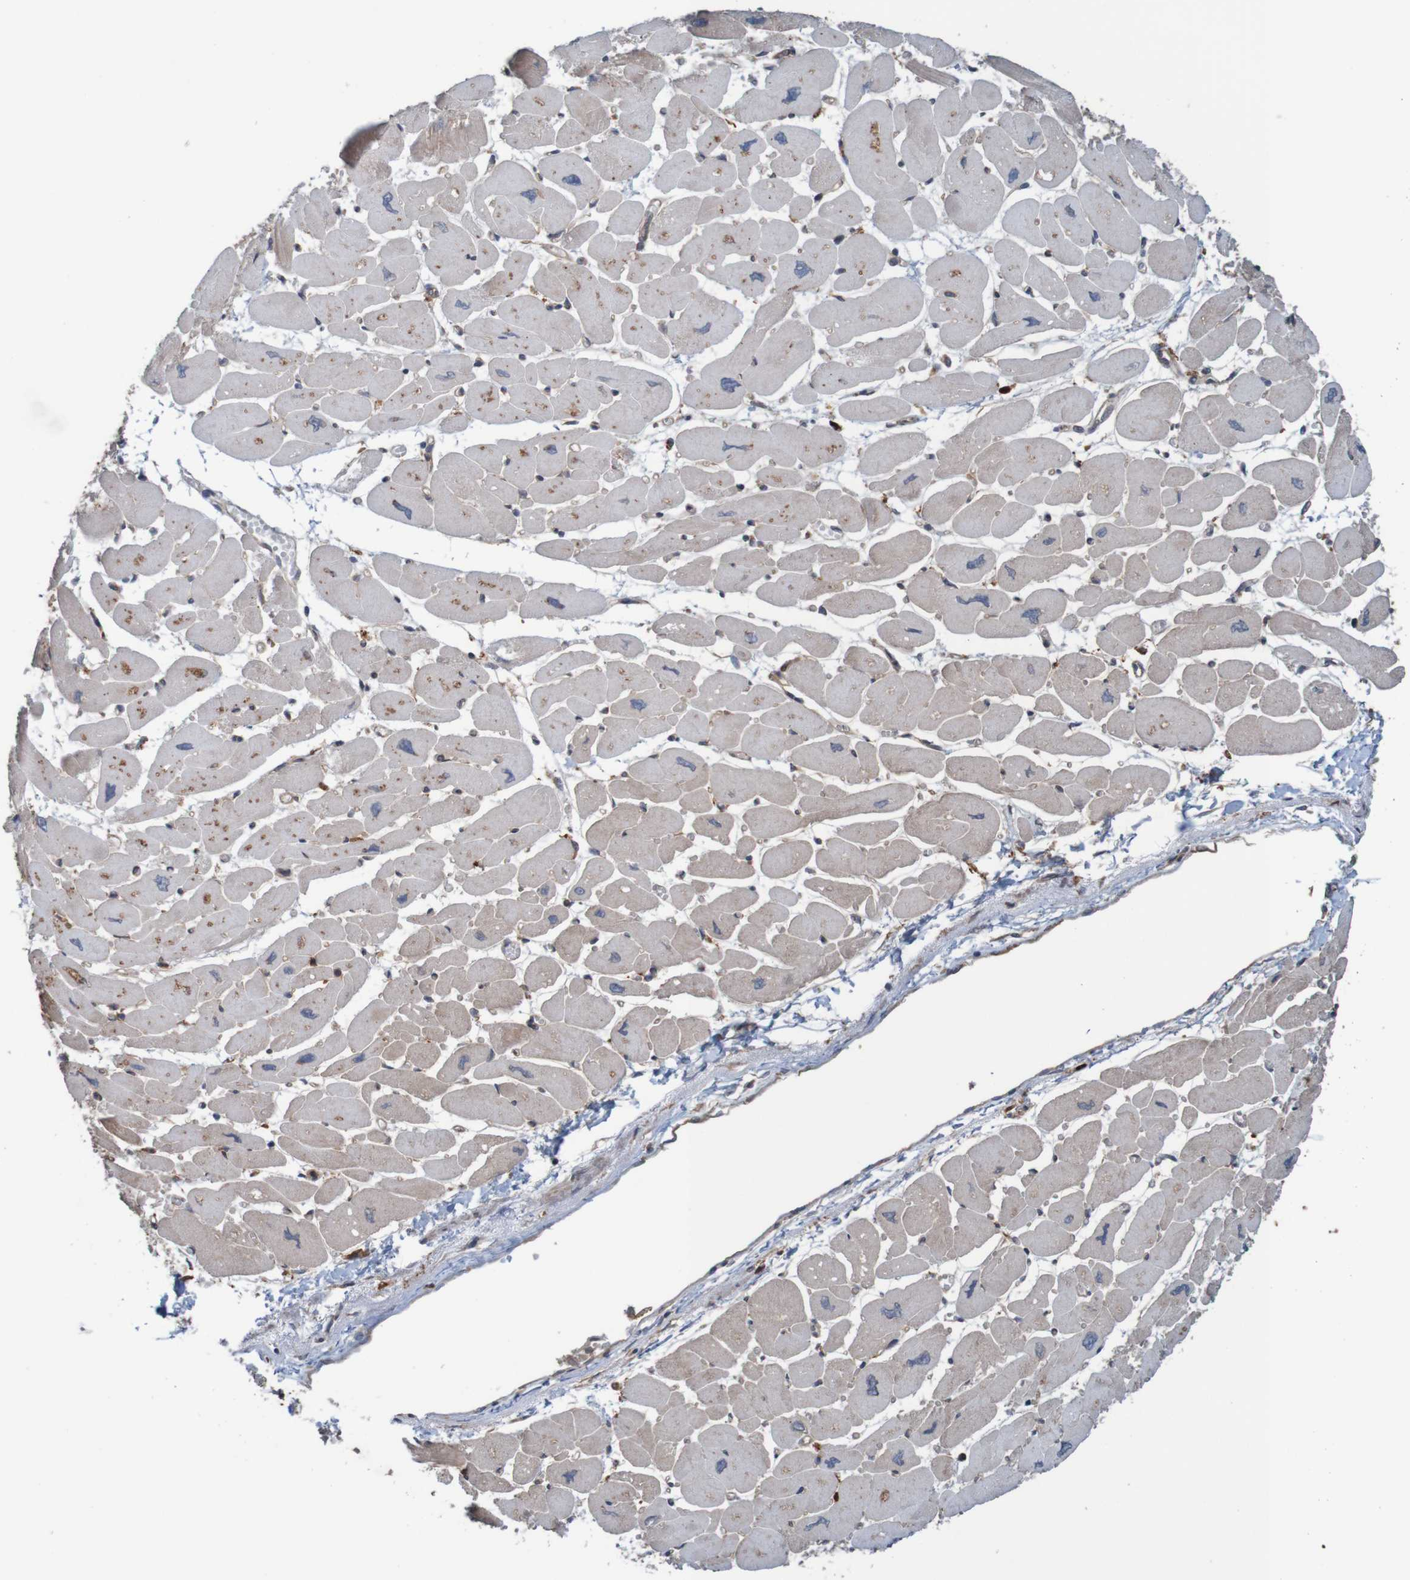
{"staining": {"intensity": "moderate", "quantity": "25%-75%", "location": "cytoplasmic/membranous"}, "tissue": "heart muscle", "cell_type": "Cardiomyocytes", "image_type": "normal", "snomed": [{"axis": "morphology", "description": "Normal tissue, NOS"}, {"axis": "topography", "description": "Heart"}], "caption": "Immunohistochemistry staining of normal heart muscle, which shows medium levels of moderate cytoplasmic/membranous positivity in about 25%-75% of cardiomyocytes indicating moderate cytoplasmic/membranous protein positivity. The staining was performed using DAB (3,3'-diaminobenzidine) (brown) for protein detection and nuclei were counterstained in hematoxylin (blue).", "gene": "ARHGEF11", "patient": {"sex": "female", "age": 54}}